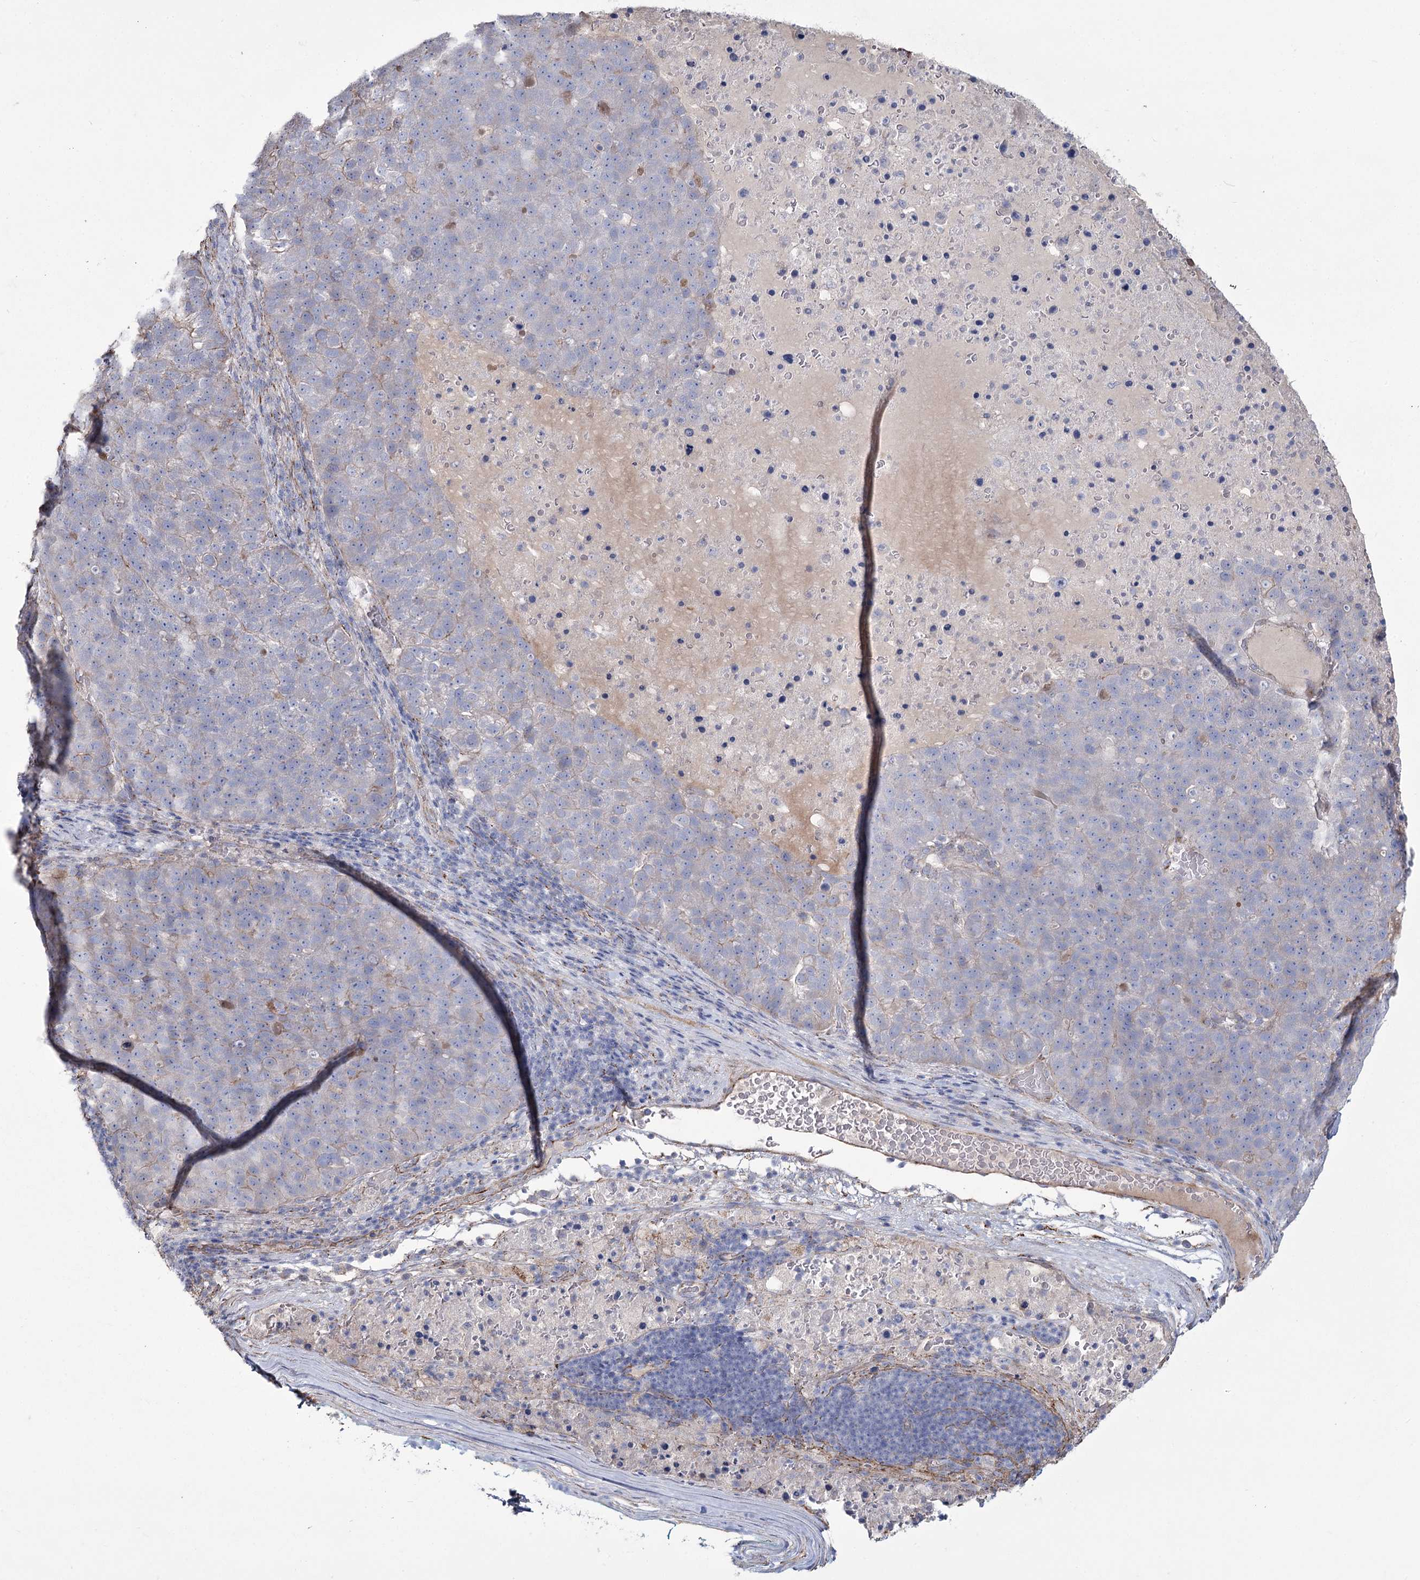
{"staining": {"intensity": "negative", "quantity": "none", "location": "none"}, "tissue": "pancreatic cancer", "cell_type": "Tumor cells", "image_type": "cancer", "snomed": [{"axis": "morphology", "description": "Adenocarcinoma, NOS"}, {"axis": "topography", "description": "Pancreas"}], "caption": "Immunohistochemistry (IHC) photomicrograph of human pancreatic cancer stained for a protein (brown), which shows no staining in tumor cells.", "gene": "ME3", "patient": {"sex": "female", "age": 61}}